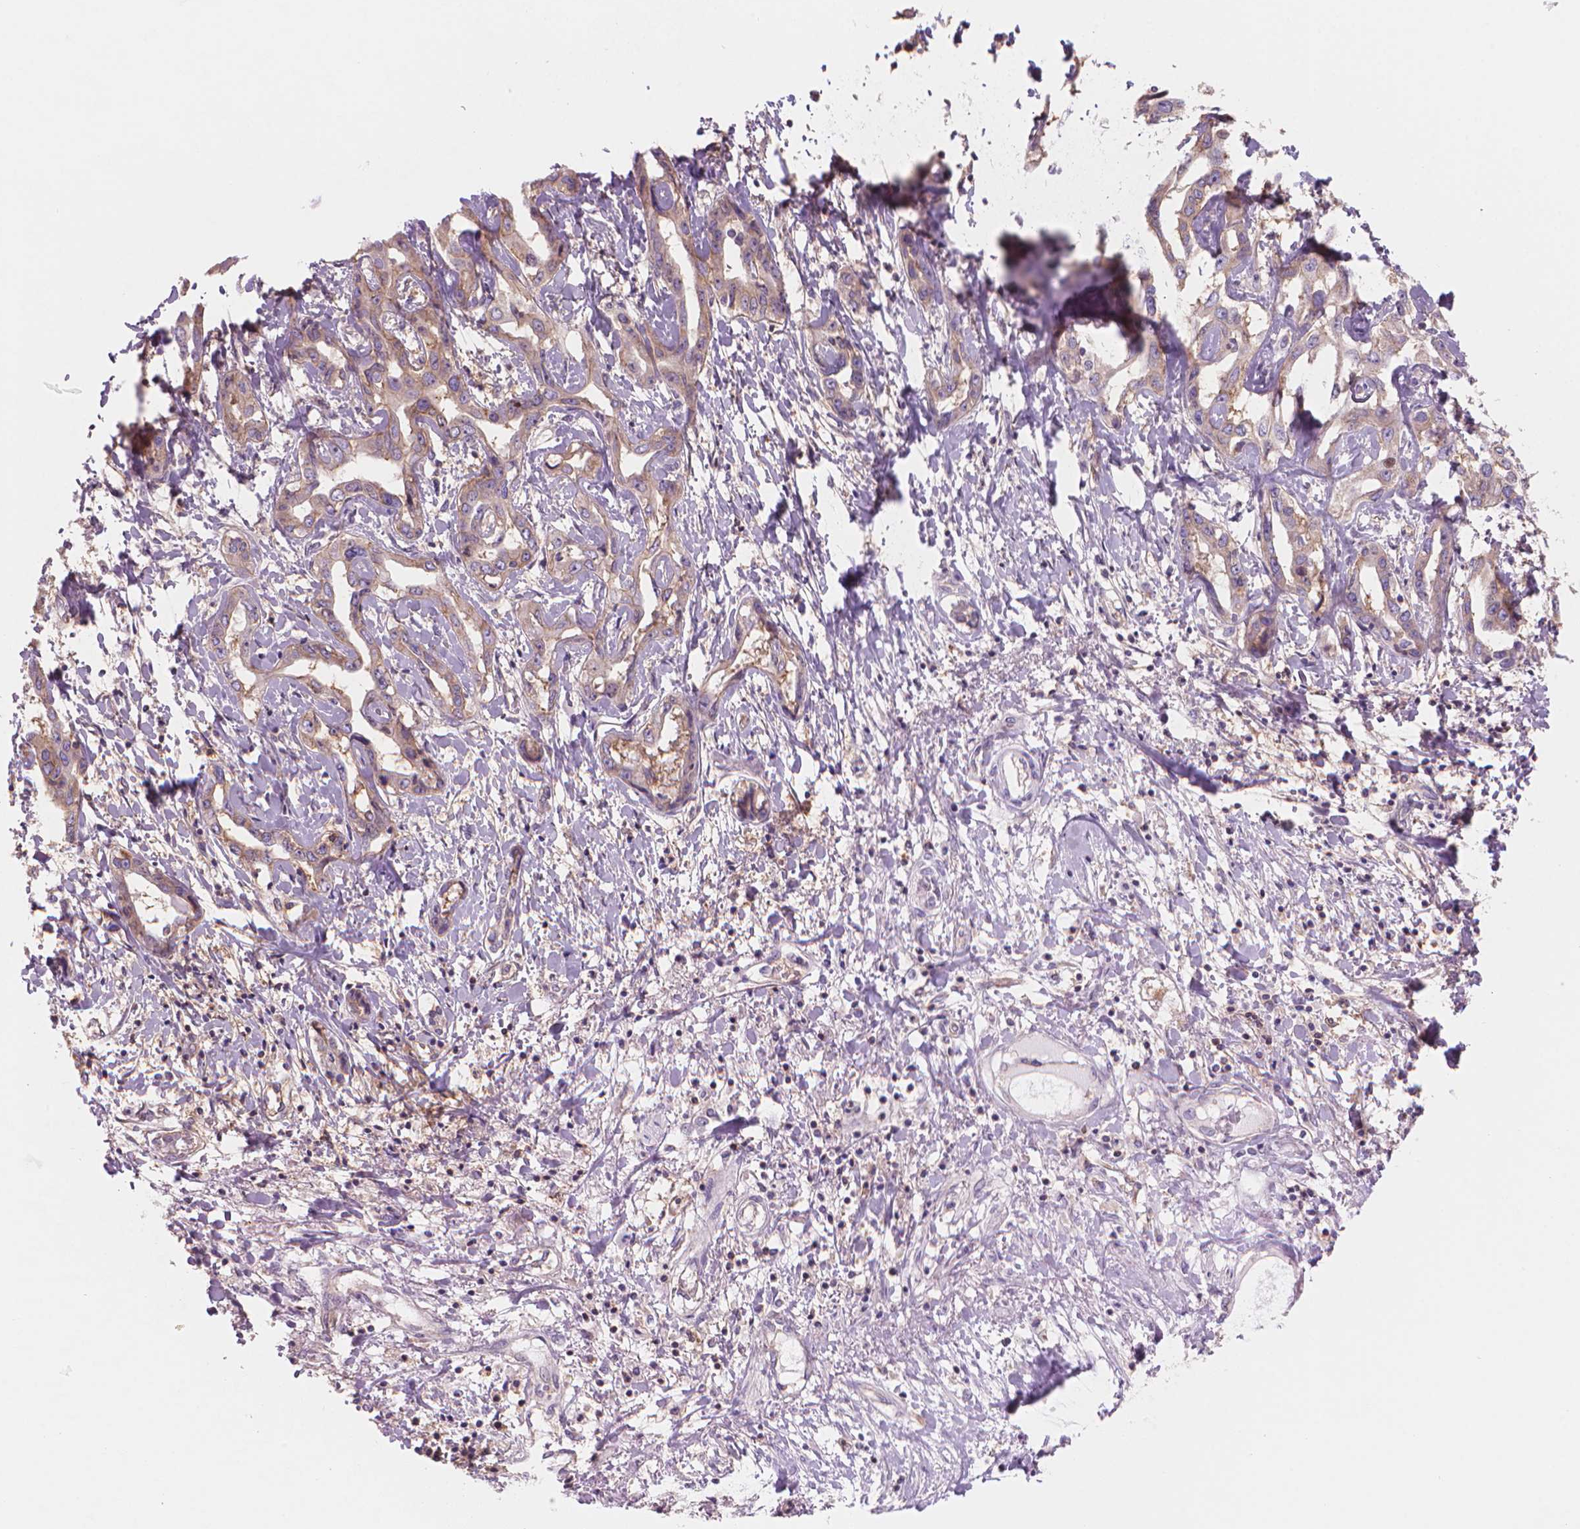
{"staining": {"intensity": "weak", "quantity": "<25%", "location": "cytoplasmic/membranous"}, "tissue": "liver cancer", "cell_type": "Tumor cells", "image_type": "cancer", "snomed": [{"axis": "morphology", "description": "Cholangiocarcinoma"}, {"axis": "topography", "description": "Liver"}], "caption": "Tumor cells show no significant staining in liver cancer (cholangiocarcinoma).", "gene": "ENSG00000187186", "patient": {"sex": "male", "age": 59}}